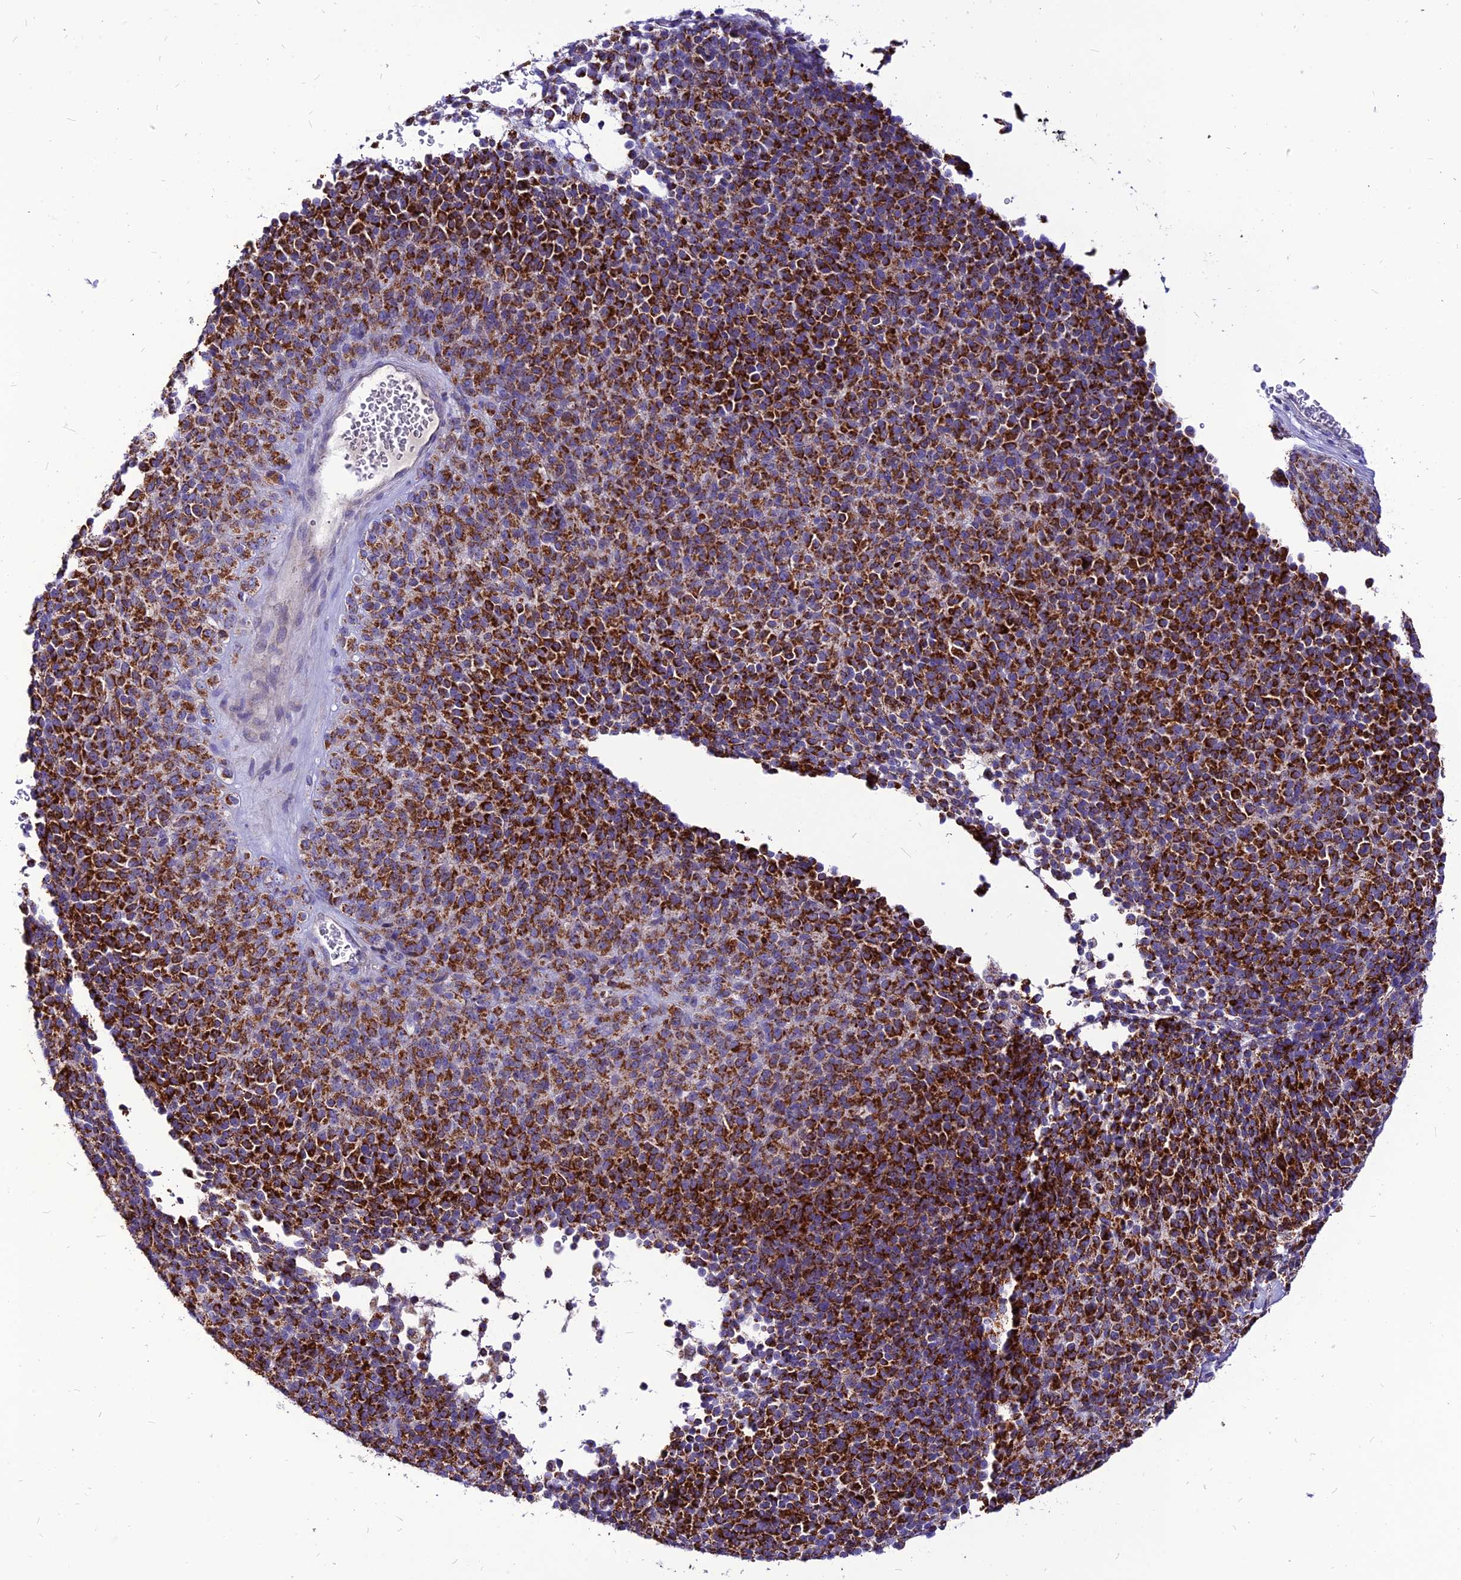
{"staining": {"intensity": "strong", "quantity": ">75%", "location": "cytoplasmic/membranous"}, "tissue": "melanoma", "cell_type": "Tumor cells", "image_type": "cancer", "snomed": [{"axis": "morphology", "description": "Malignant melanoma, Metastatic site"}, {"axis": "topography", "description": "Brain"}], "caption": "A micrograph of human melanoma stained for a protein exhibits strong cytoplasmic/membranous brown staining in tumor cells. (DAB (3,3'-diaminobenzidine) IHC, brown staining for protein, blue staining for nuclei).", "gene": "ECI1", "patient": {"sex": "female", "age": 56}}